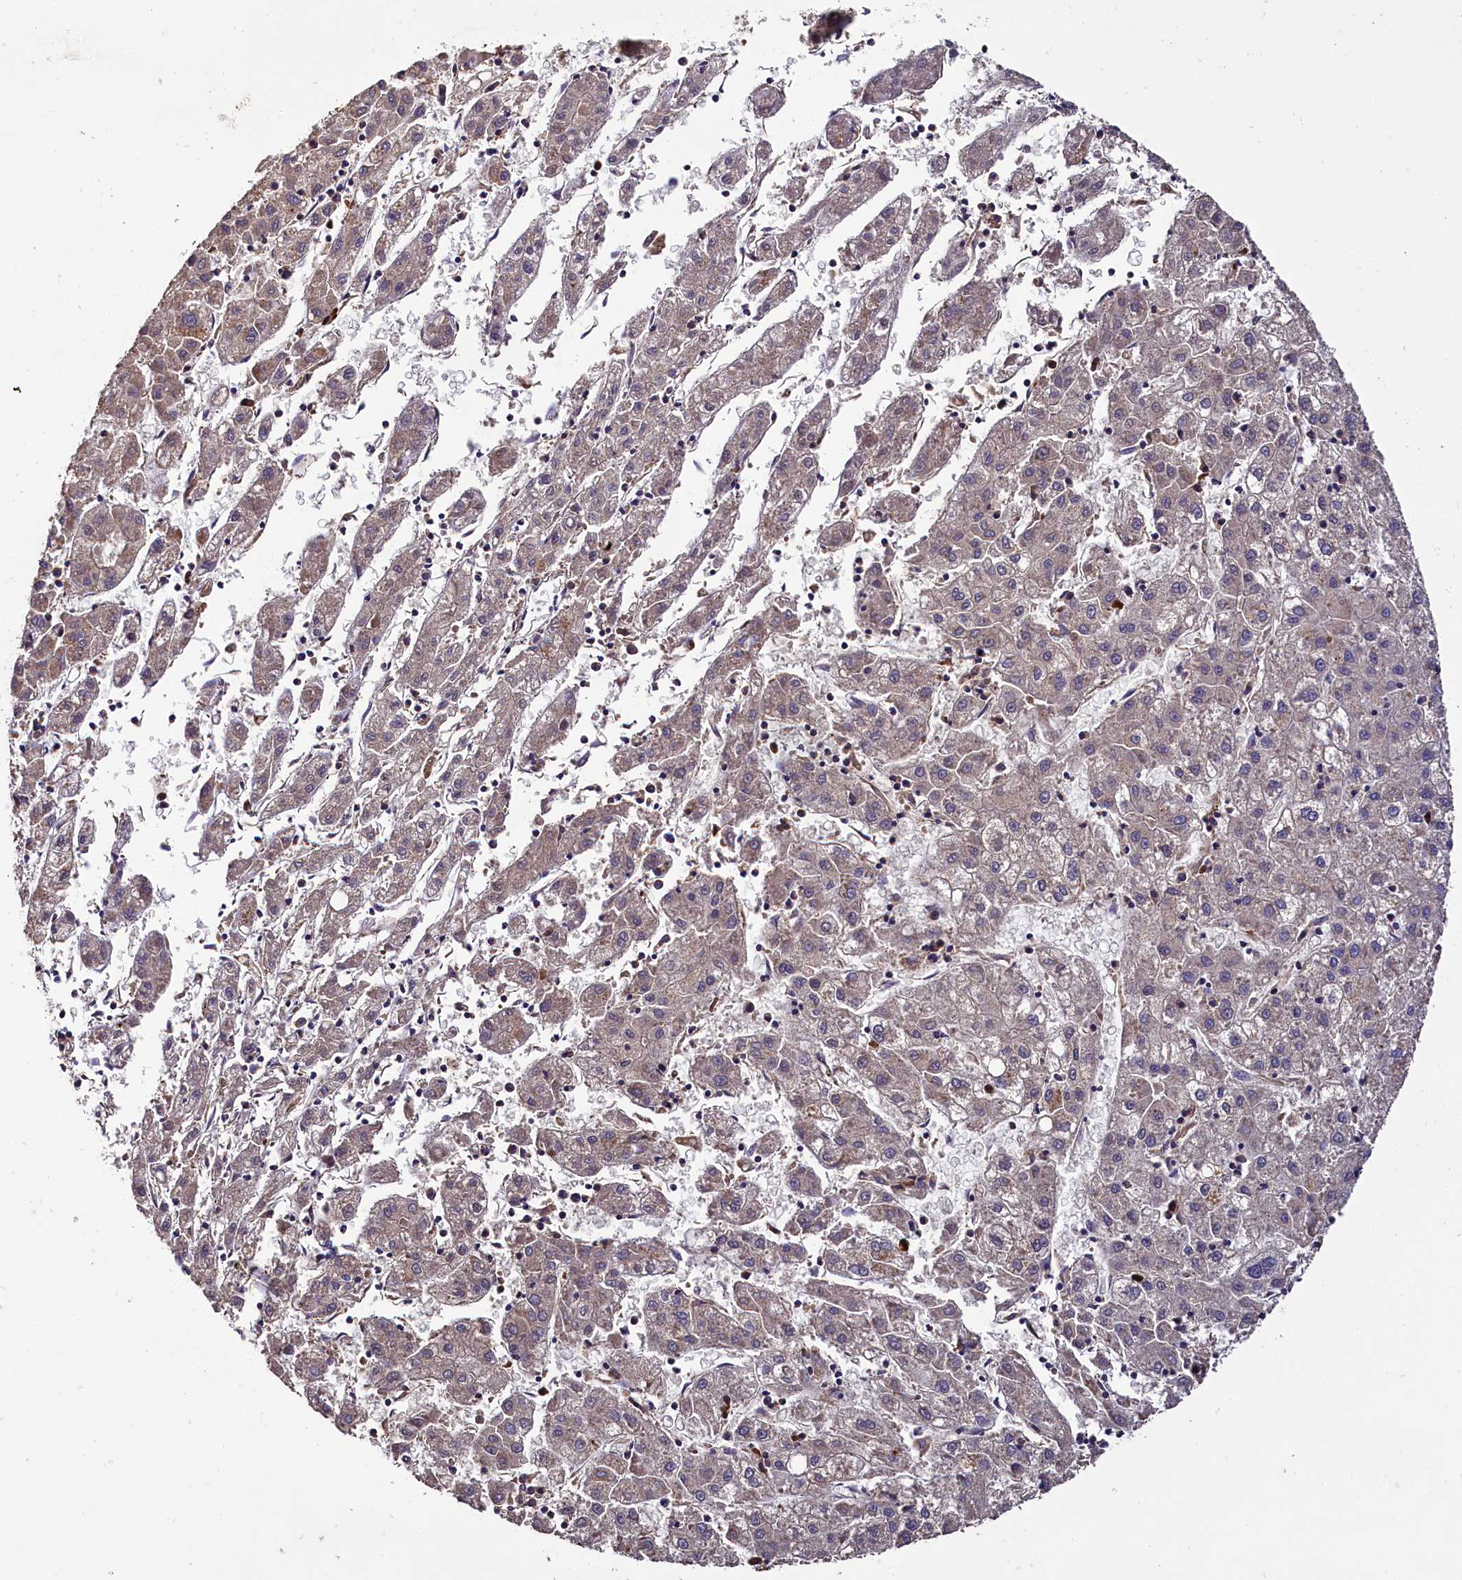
{"staining": {"intensity": "weak", "quantity": "<25%", "location": "cytoplasmic/membranous"}, "tissue": "liver cancer", "cell_type": "Tumor cells", "image_type": "cancer", "snomed": [{"axis": "morphology", "description": "Carcinoma, Hepatocellular, NOS"}, {"axis": "topography", "description": "Liver"}], "caption": "This image is of hepatocellular carcinoma (liver) stained with immunohistochemistry (IHC) to label a protein in brown with the nuclei are counter-stained blue. There is no positivity in tumor cells. The staining was performed using DAB to visualize the protein expression in brown, while the nuclei were stained in blue with hematoxylin (Magnification: 20x).", "gene": "ENKD1", "patient": {"sex": "male", "age": 72}}